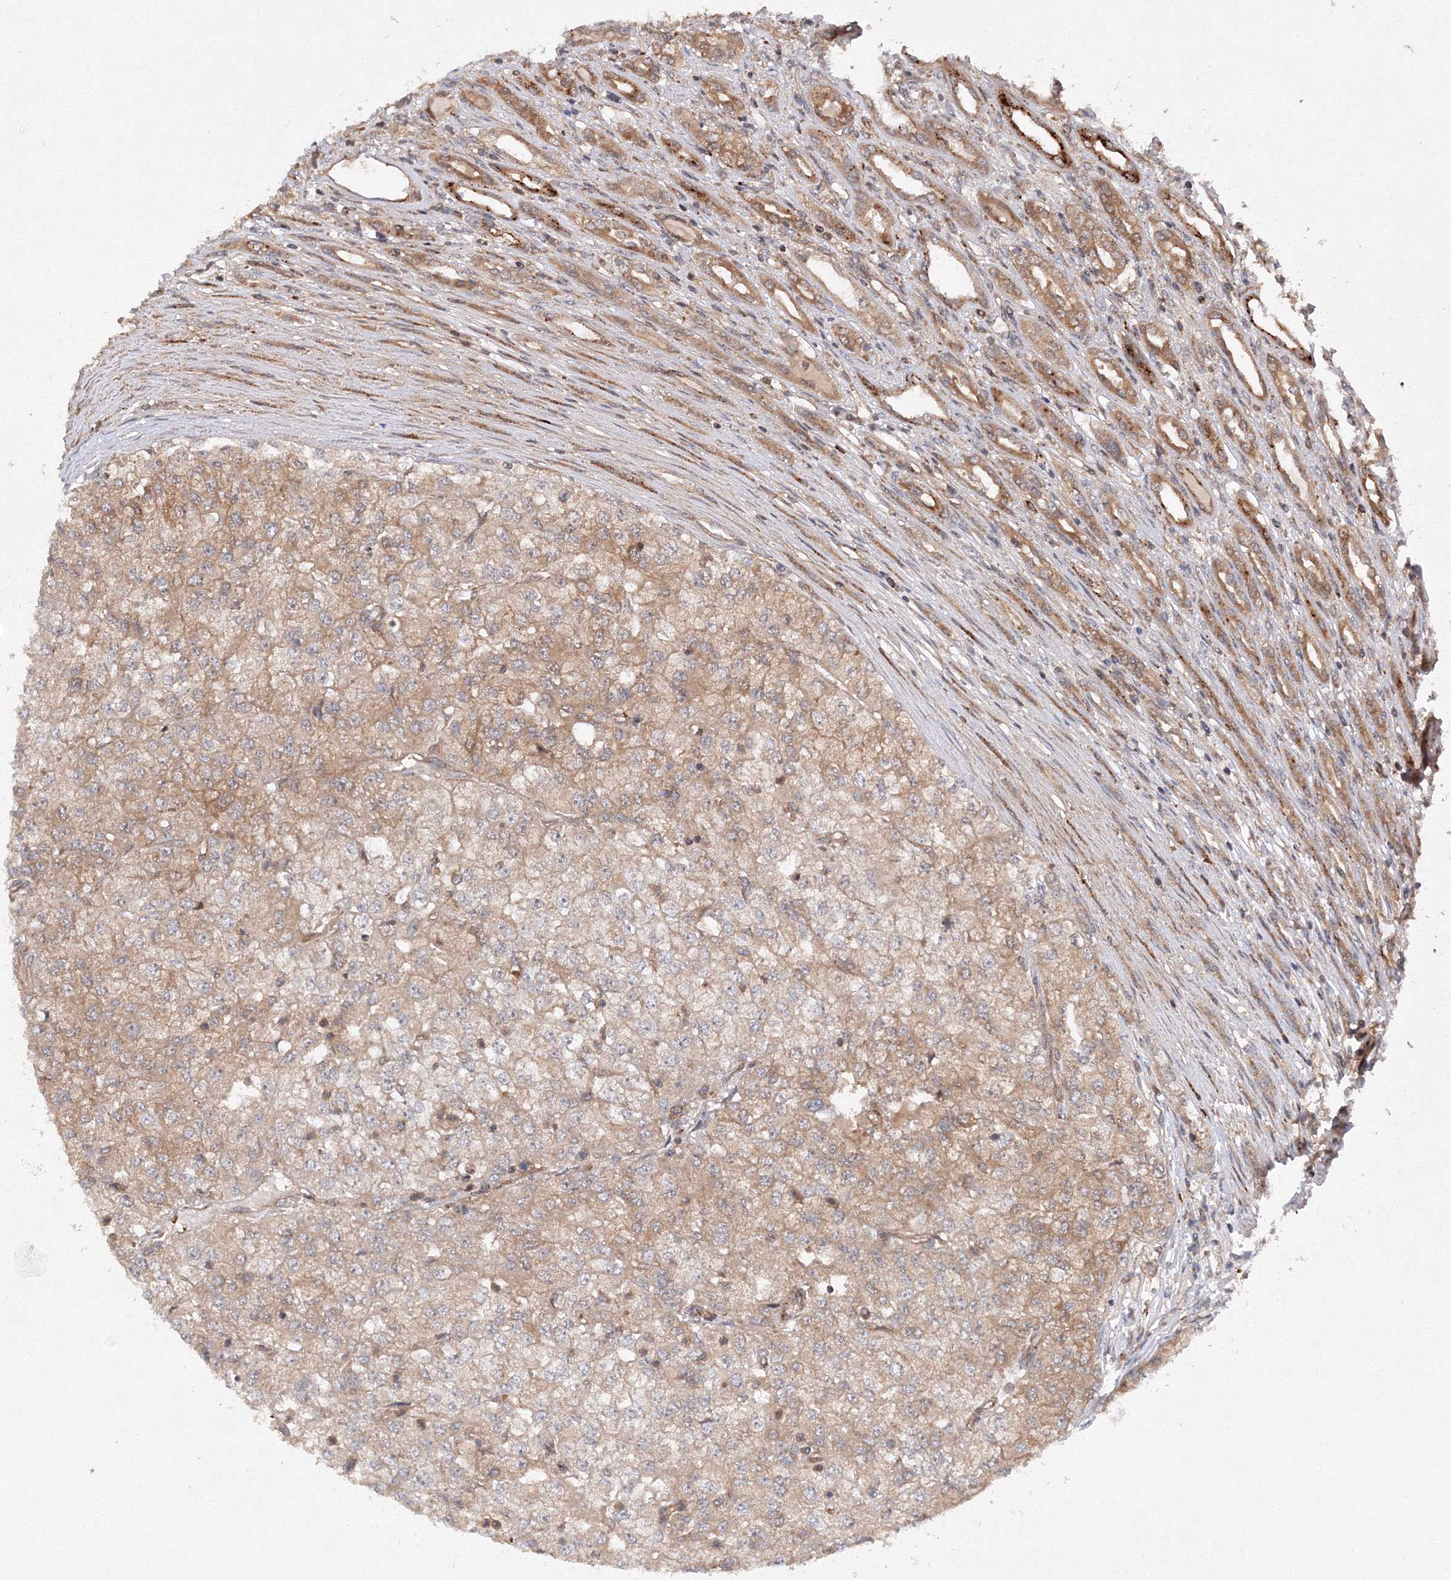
{"staining": {"intensity": "weak", "quantity": "25%-75%", "location": "cytoplasmic/membranous"}, "tissue": "renal cancer", "cell_type": "Tumor cells", "image_type": "cancer", "snomed": [{"axis": "morphology", "description": "Adenocarcinoma, NOS"}, {"axis": "topography", "description": "Kidney"}], "caption": "This is an image of immunohistochemistry staining of renal adenocarcinoma, which shows weak staining in the cytoplasmic/membranous of tumor cells.", "gene": "DCTD", "patient": {"sex": "female", "age": 54}}